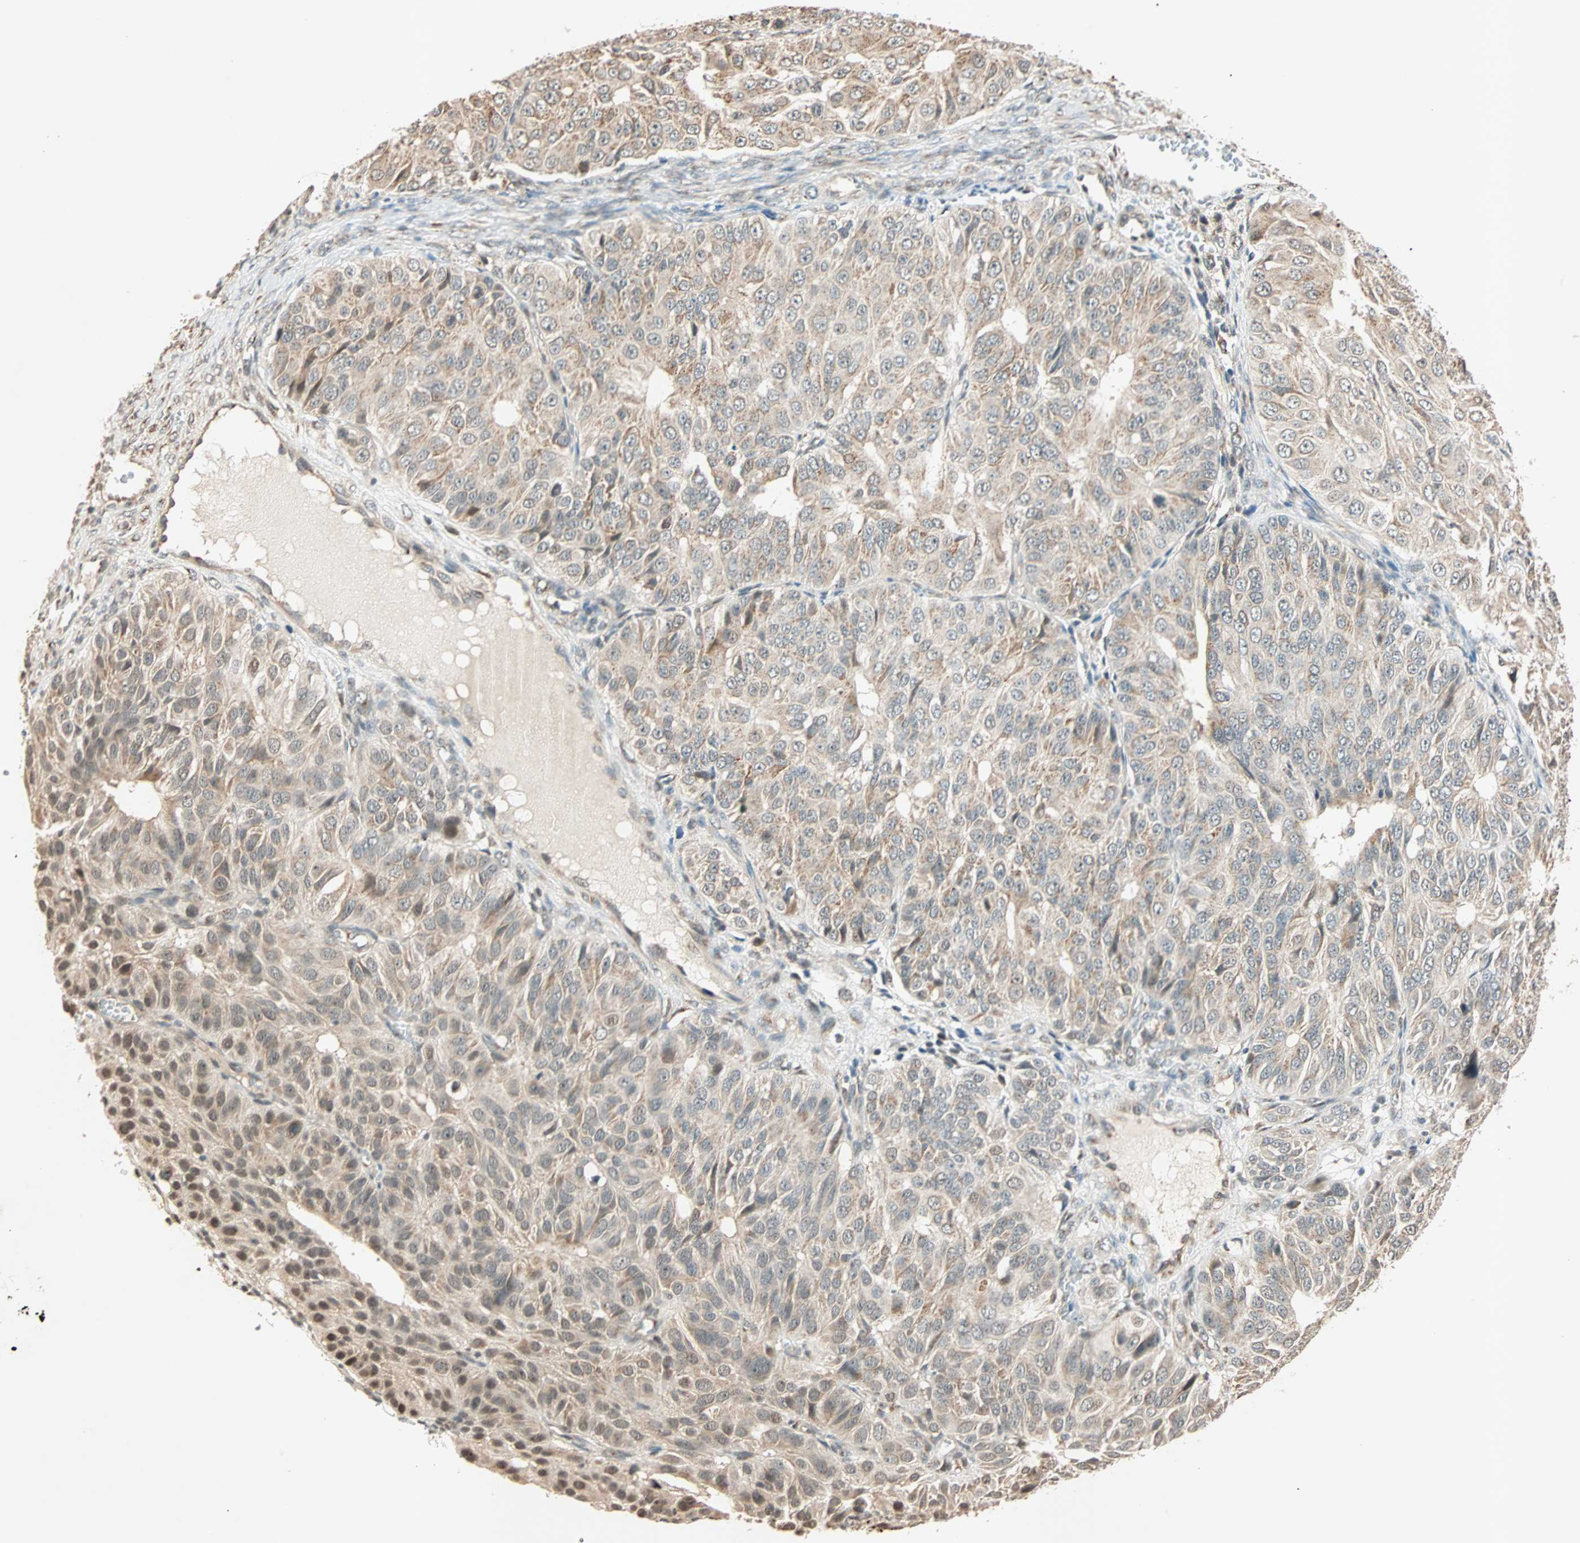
{"staining": {"intensity": "weak", "quantity": "25%-75%", "location": "cytoplasmic/membranous"}, "tissue": "ovarian cancer", "cell_type": "Tumor cells", "image_type": "cancer", "snomed": [{"axis": "morphology", "description": "Carcinoma, endometroid"}, {"axis": "topography", "description": "Ovary"}], "caption": "Brown immunohistochemical staining in human ovarian cancer (endometroid carcinoma) demonstrates weak cytoplasmic/membranous staining in approximately 25%-75% of tumor cells.", "gene": "PRDM2", "patient": {"sex": "female", "age": 51}}